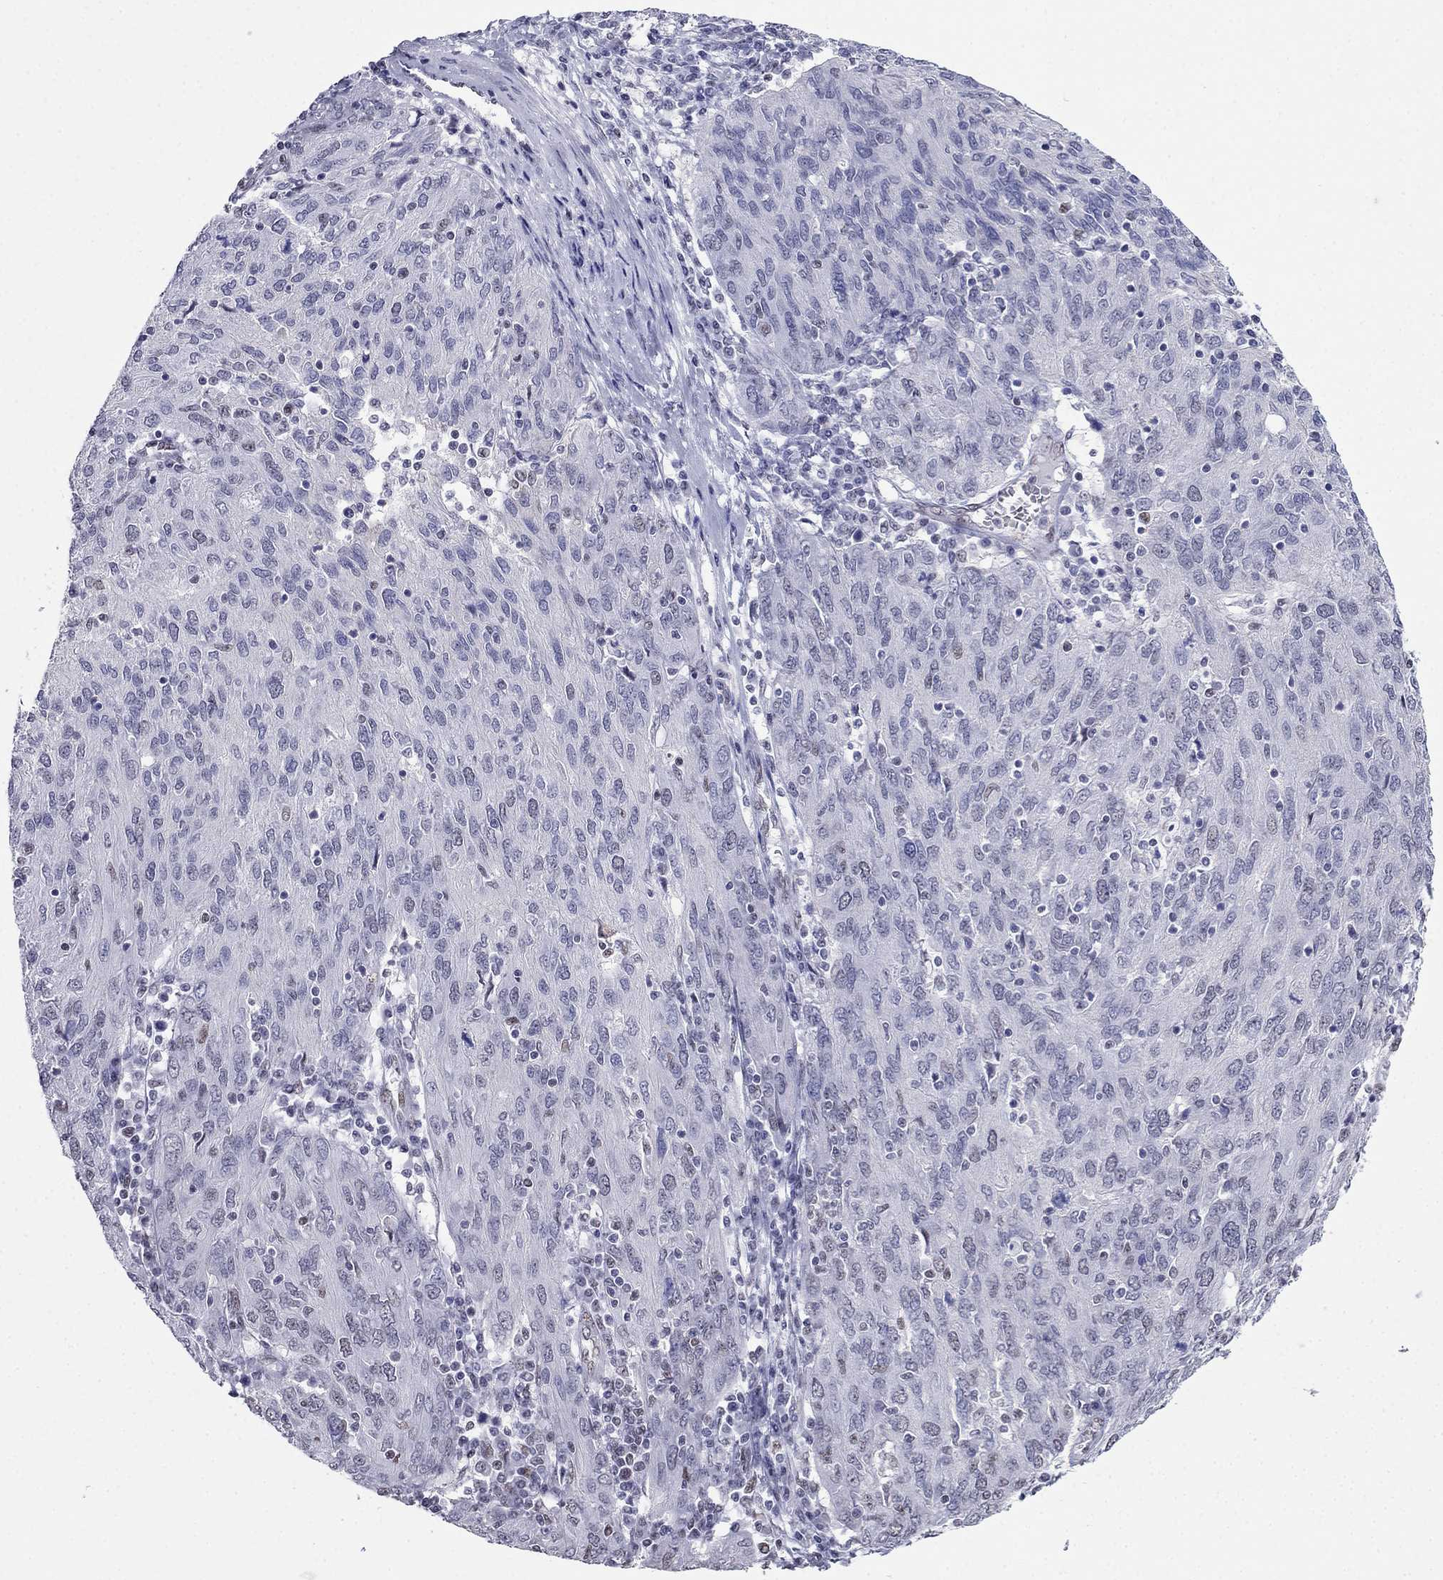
{"staining": {"intensity": "weak", "quantity": "<25%", "location": "nuclear"}, "tissue": "ovarian cancer", "cell_type": "Tumor cells", "image_type": "cancer", "snomed": [{"axis": "morphology", "description": "Carcinoma, endometroid"}, {"axis": "topography", "description": "Ovary"}], "caption": "The IHC micrograph has no significant expression in tumor cells of ovarian cancer (endometroid carcinoma) tissue.", "gene": "PPM1G", "patient": {"sex": "female", "age": 50}}